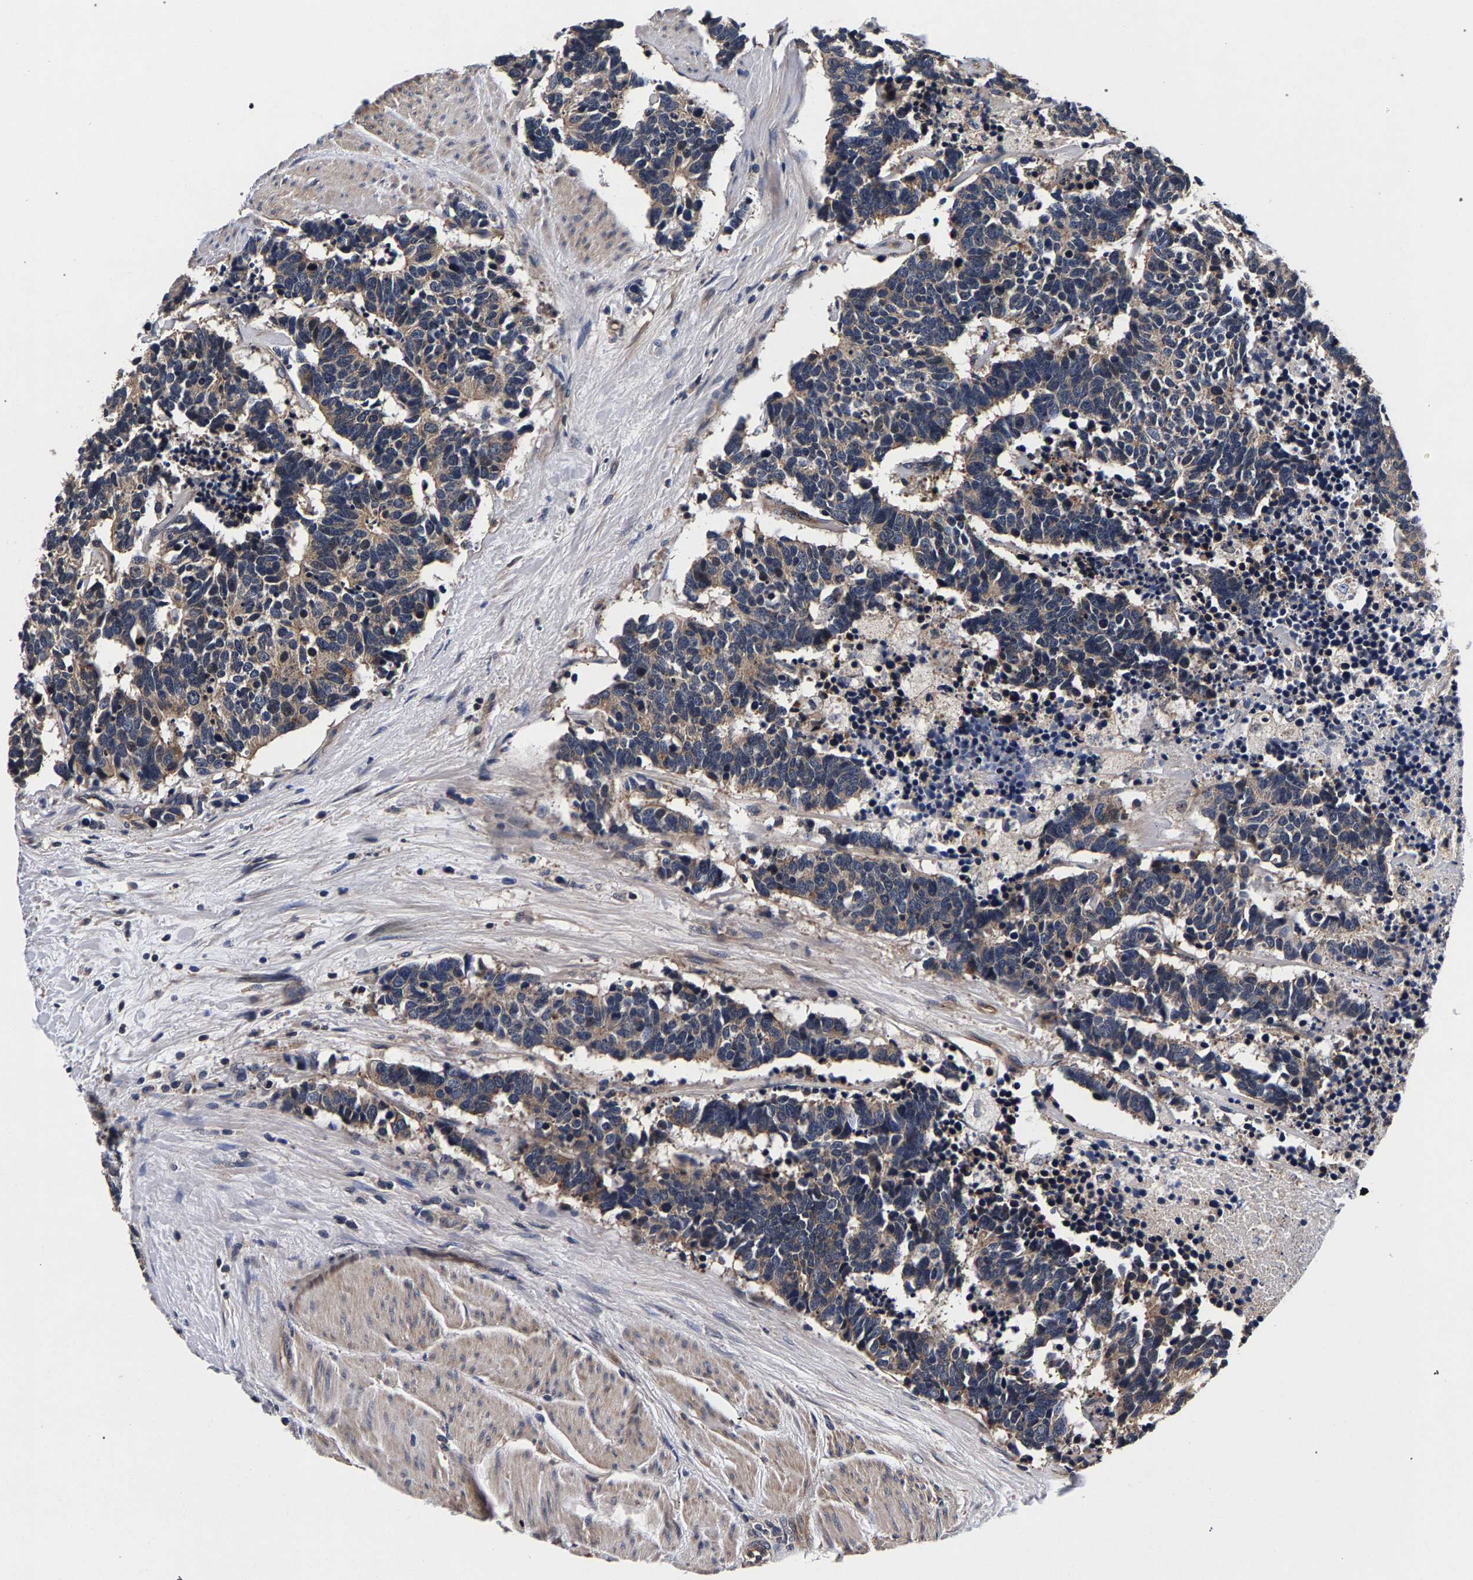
{"staining": {"intensity": "weak", "quantity": ">75%", "location": "cytoplasmic/membranous"}, "tissue": "carcinoid", "cell_type": "Tumor cells", "image_type": "cancer", "snomed": [{"axis": "morphology", "description": "Carcinoma, NOS"}, {"axis": "morphology", "description": "Carcinoid, malignant, NOS"}, {"axis": "topography", "description": "Urinary bladder"}], "caption": "The image shows staining of carcinoma, revealing weak cytoplasmic/membranous protein positivity (brown color) within tumor cells.", "gene": "MARCHF7", "patient": {"sex": "male", "age": 57}}